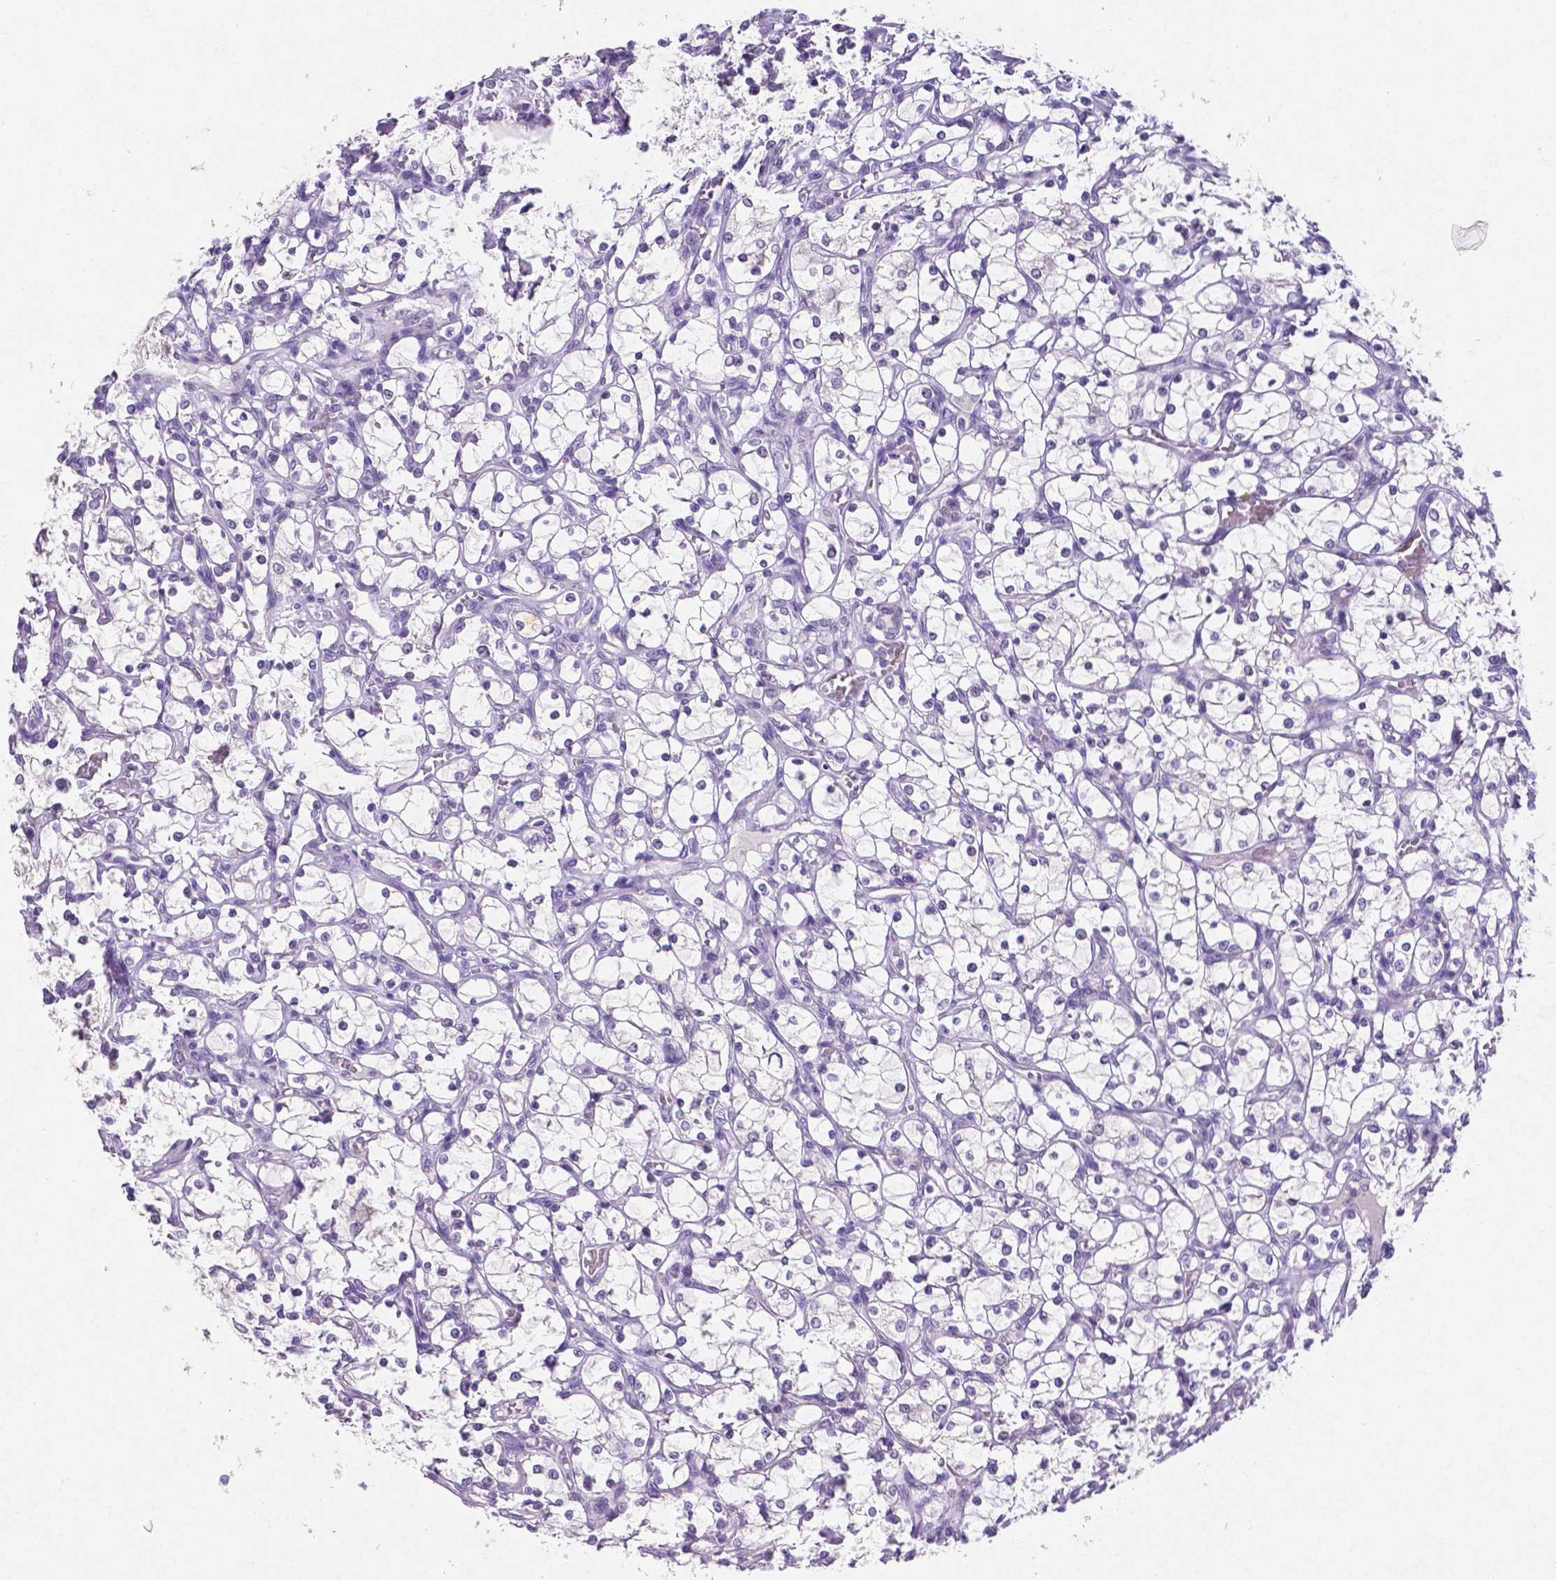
{"staining": {"intensity": "negative", "quantity": "none", "location": "none"}, "tissue": "renal cancer", "cell_type": "Tumor cells", "image_type": "cancer", "snomed": [{"axis": "morphology", "description": "Adenocarcinoma, NOS"}, {"axis": "topography", "description": "Kidney"}], "caption": "DAB immunohistochemical staining of adenocarcinoma (renal) demonstrates no significant staining in tumor cells.", "gene": "SATB2", "patient": {"sex": "female", "age": 69}}